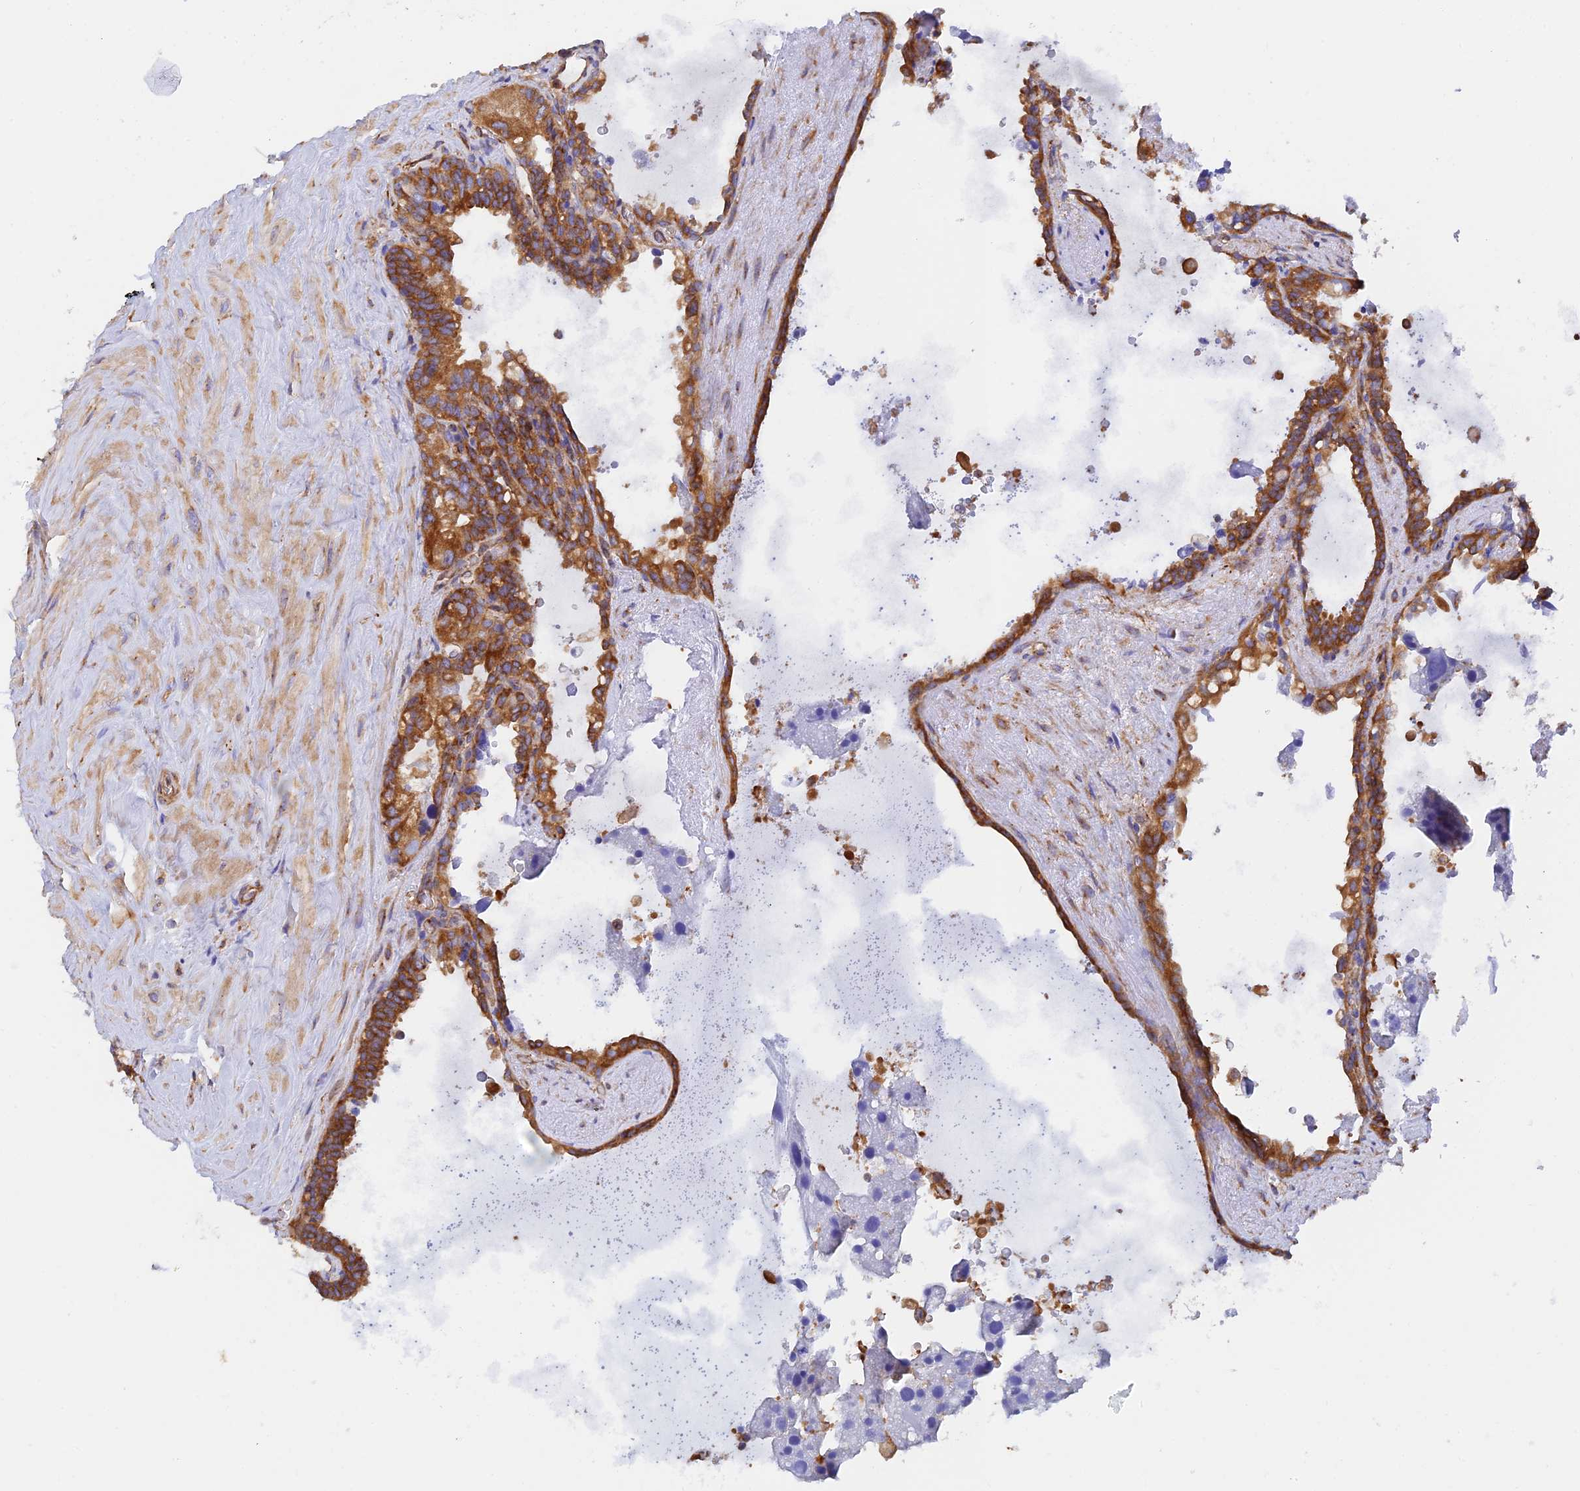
{"staining": {"intensity": "strong", "quantity": ">75%", "location": "cytoplasmic/membranous"}, "tissue": "seminal vesicle", "cell_type": "Glandular cells", "image_type": "normal", "snomed": [{"axis": "morphology", "description": "Normal tissue, NOS"}, {"axis": "topography", "description": "Seminal veicle"}], "caption": "Immunohistochemistry histopathology image of unremarkable seminal vesicle: human seminal vesicle stained using IHC demonstrates high levels of strong protein expression localized specifically in the cytoplasmic/membranous of glandular cells, appearing as a cytoplasmic/membranous brown color.", "gene": "DCTN2", "patient": {"sex": "male", "age": 68}}